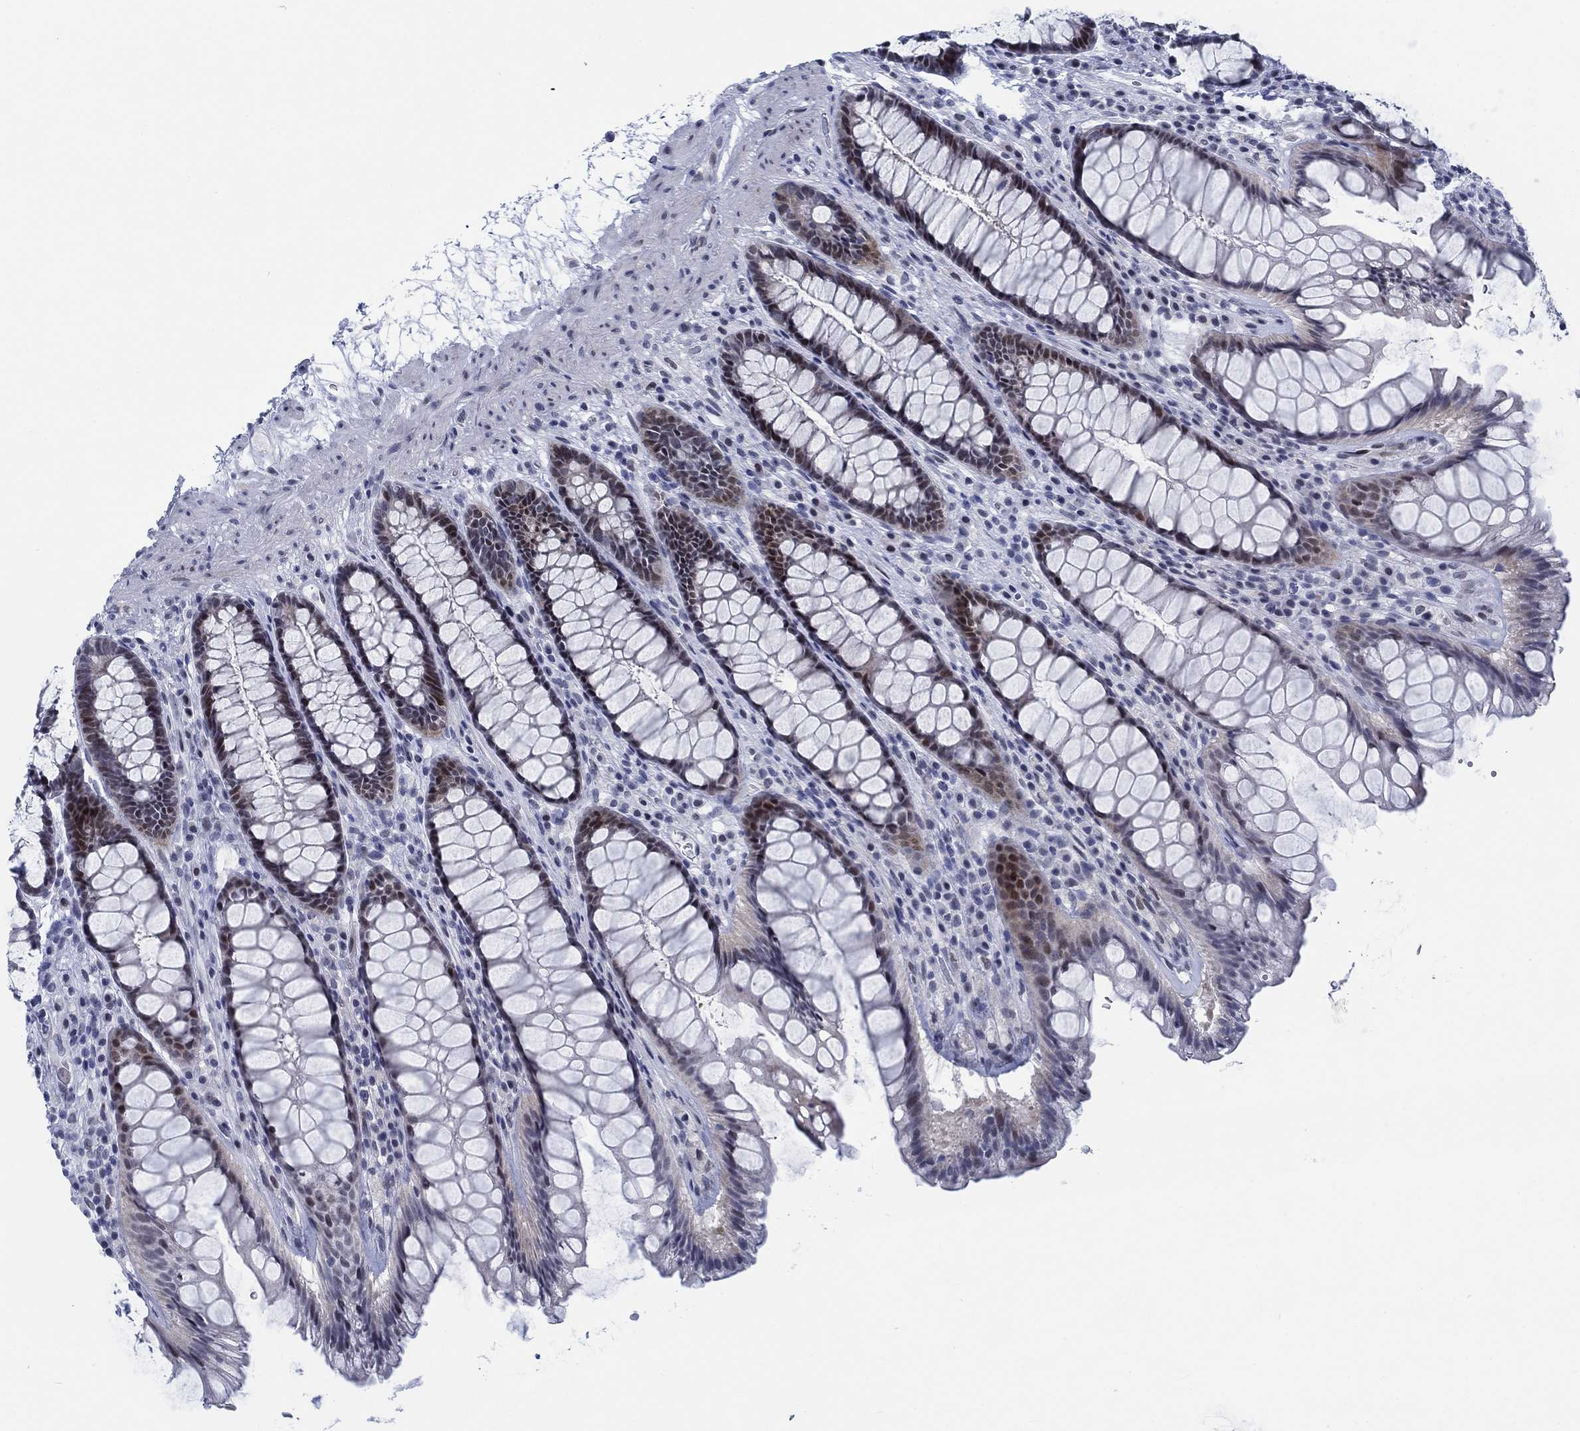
{"staining": {"intensity": "moderate", "quantity": "25%-75%", "location": "nuclear"}, "tissue": "rectum", "cell_type": "Glandular cells", "image_type": "normal", "snomed": [{"axis": "morphology", "description": "Normal tissue, NOS"}, {"axis": "topography", "description": "Rectum"}], "caption": "Immunohistochemistry micrograph of benign rectum: human rectum stained using immunohistochemistry (IHC) displays medium levels of moderate protein expression localized specifically in the nuclear of glandular cells, appearing as a nuclear brown color.", "gene": "NEU3", "patient": {"sex": "male", "age": 72}}